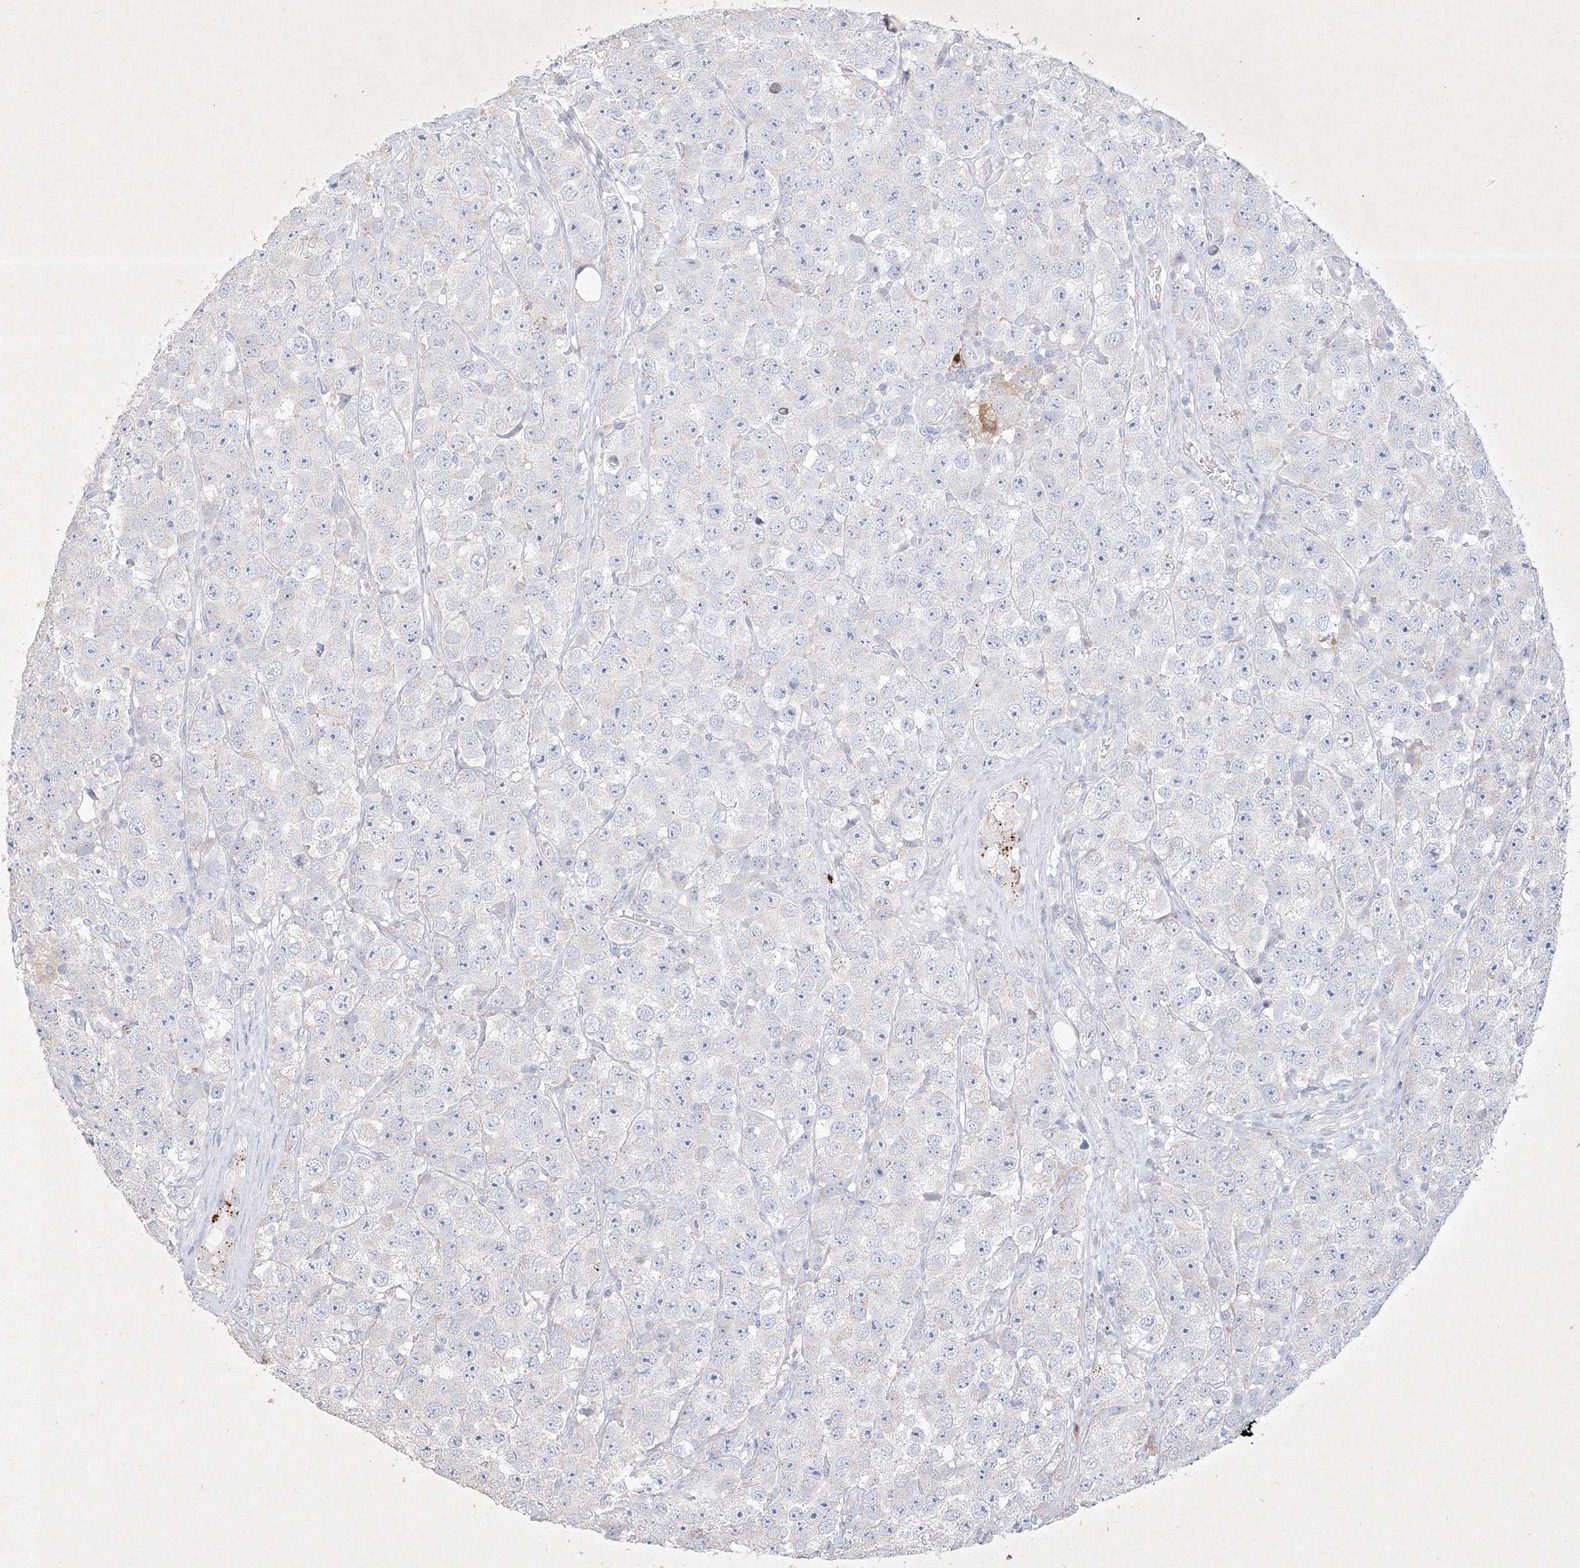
{"staining": {"intensity": "negative", "quantity": "none", "location": "none"}, "tissue": "testis cancer", "cell_type": "Tumor cells", "image_type": "cancer", "snomed": [{"axis": "morphology", "description": "Seminoma, NOS"}, {"axis": "topography", "description": "Testis"}], "caption": "This is a histopathology image of immunohistochemistry staining of testis seminoma, which shows no positivity in tumor cells.", "gene": "CXXC4", "patient": {"sex": "male", "age": 28}}